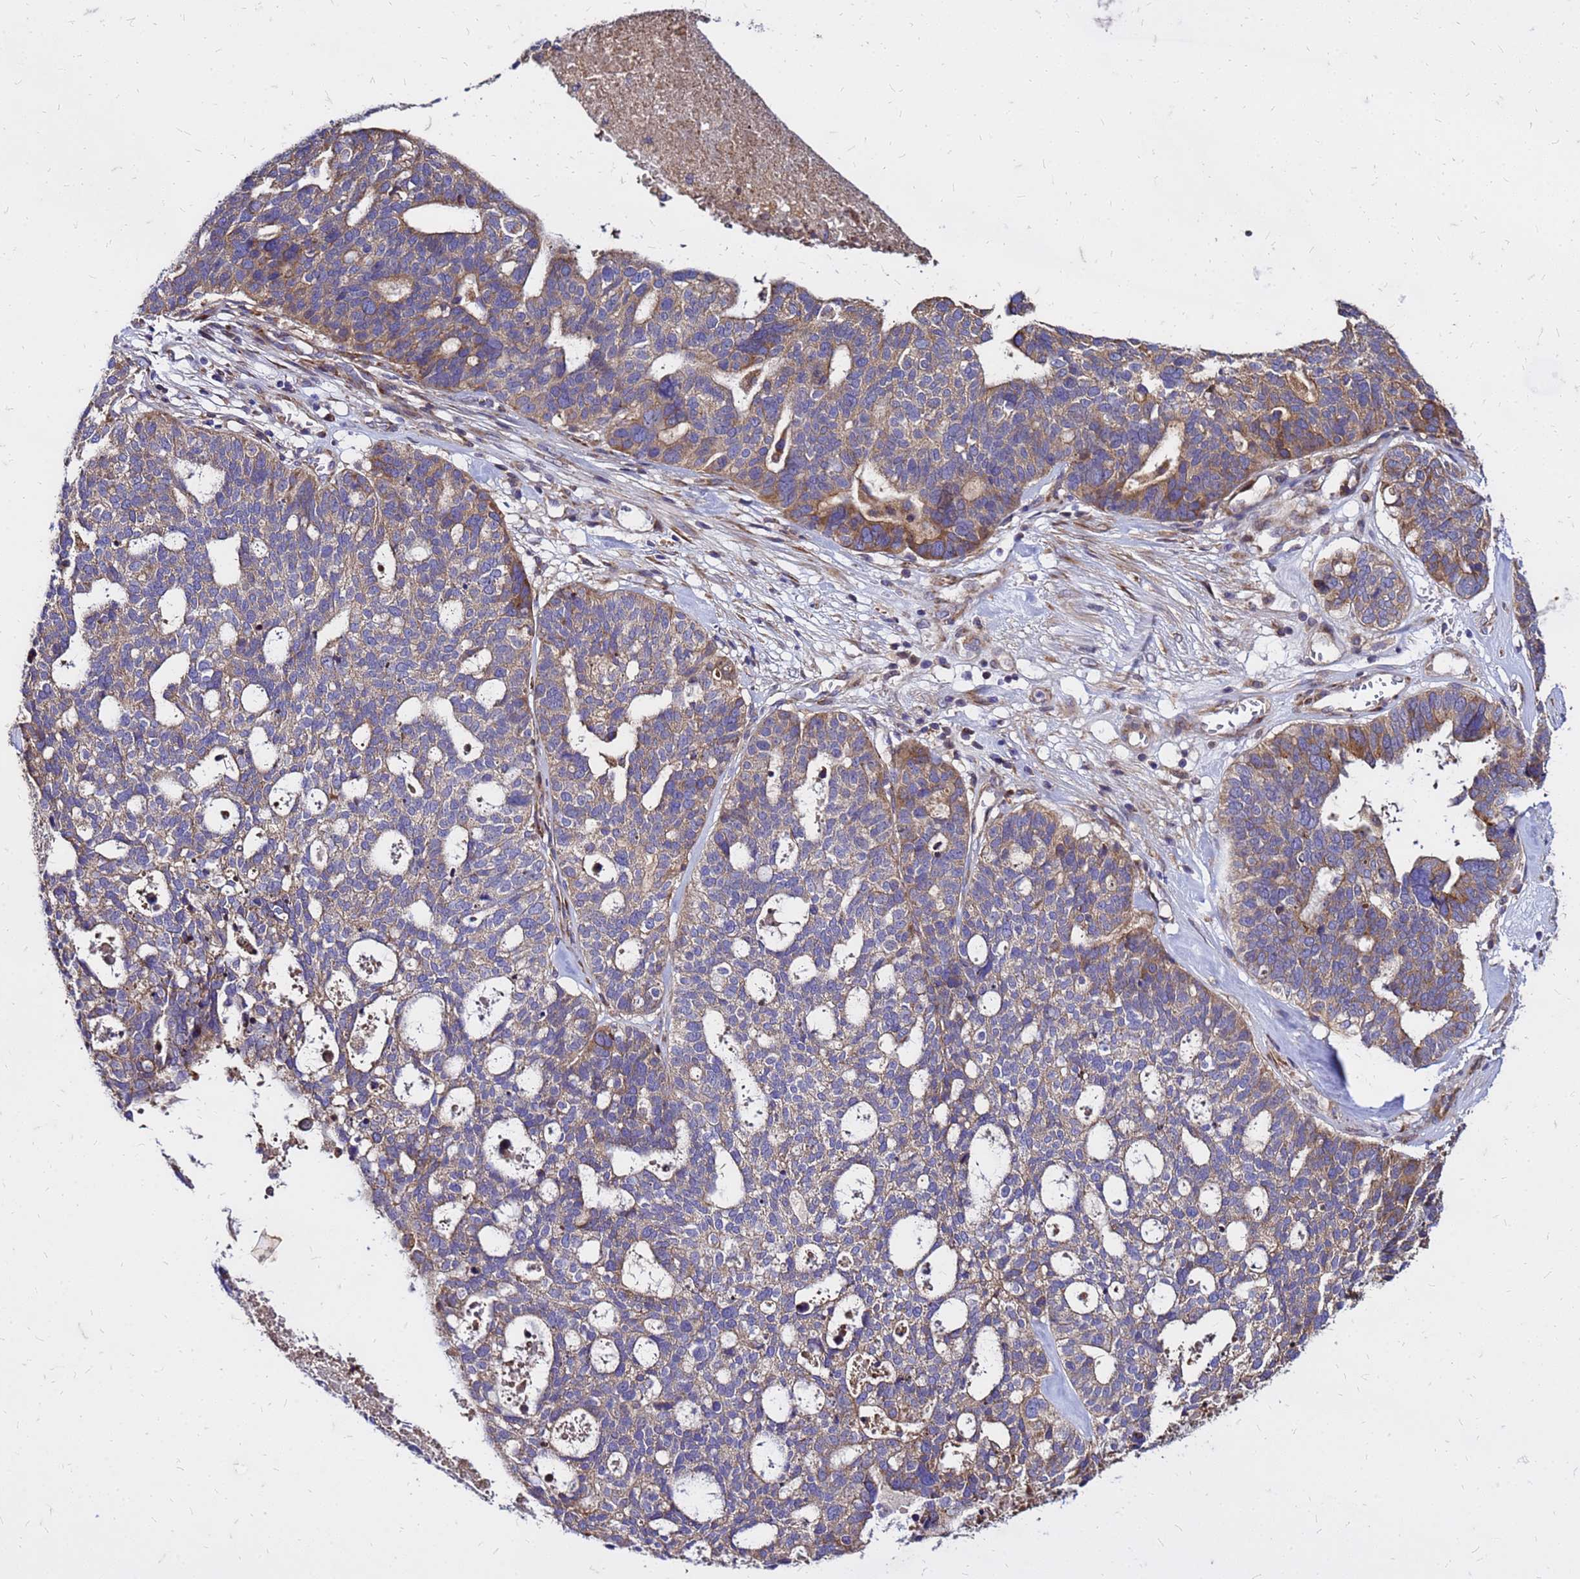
{"staining": {"intensity": "moderate", "quantity": "25%-75%", "location": "cytoplasmic/membranous"}, "tissue": "ovarian cancer", "cell_type": "Tumor cells", "image_type": "cancer", "snomed": [{"axis": "morphology", "description": "Cystadenocarcinoma, serous, NOS"}, {"axis": "topography", "description": "Ovary"}], "caption": "About 25%-75% of tumor cells in serous cystadenocarcinoma (ovarian) display moderate cytoplasmic/membranous protein positivity as visualized by brown immunohistochemical staining.", "gene": "VMO1", "patient": {"sex": "female", "age": 59}}